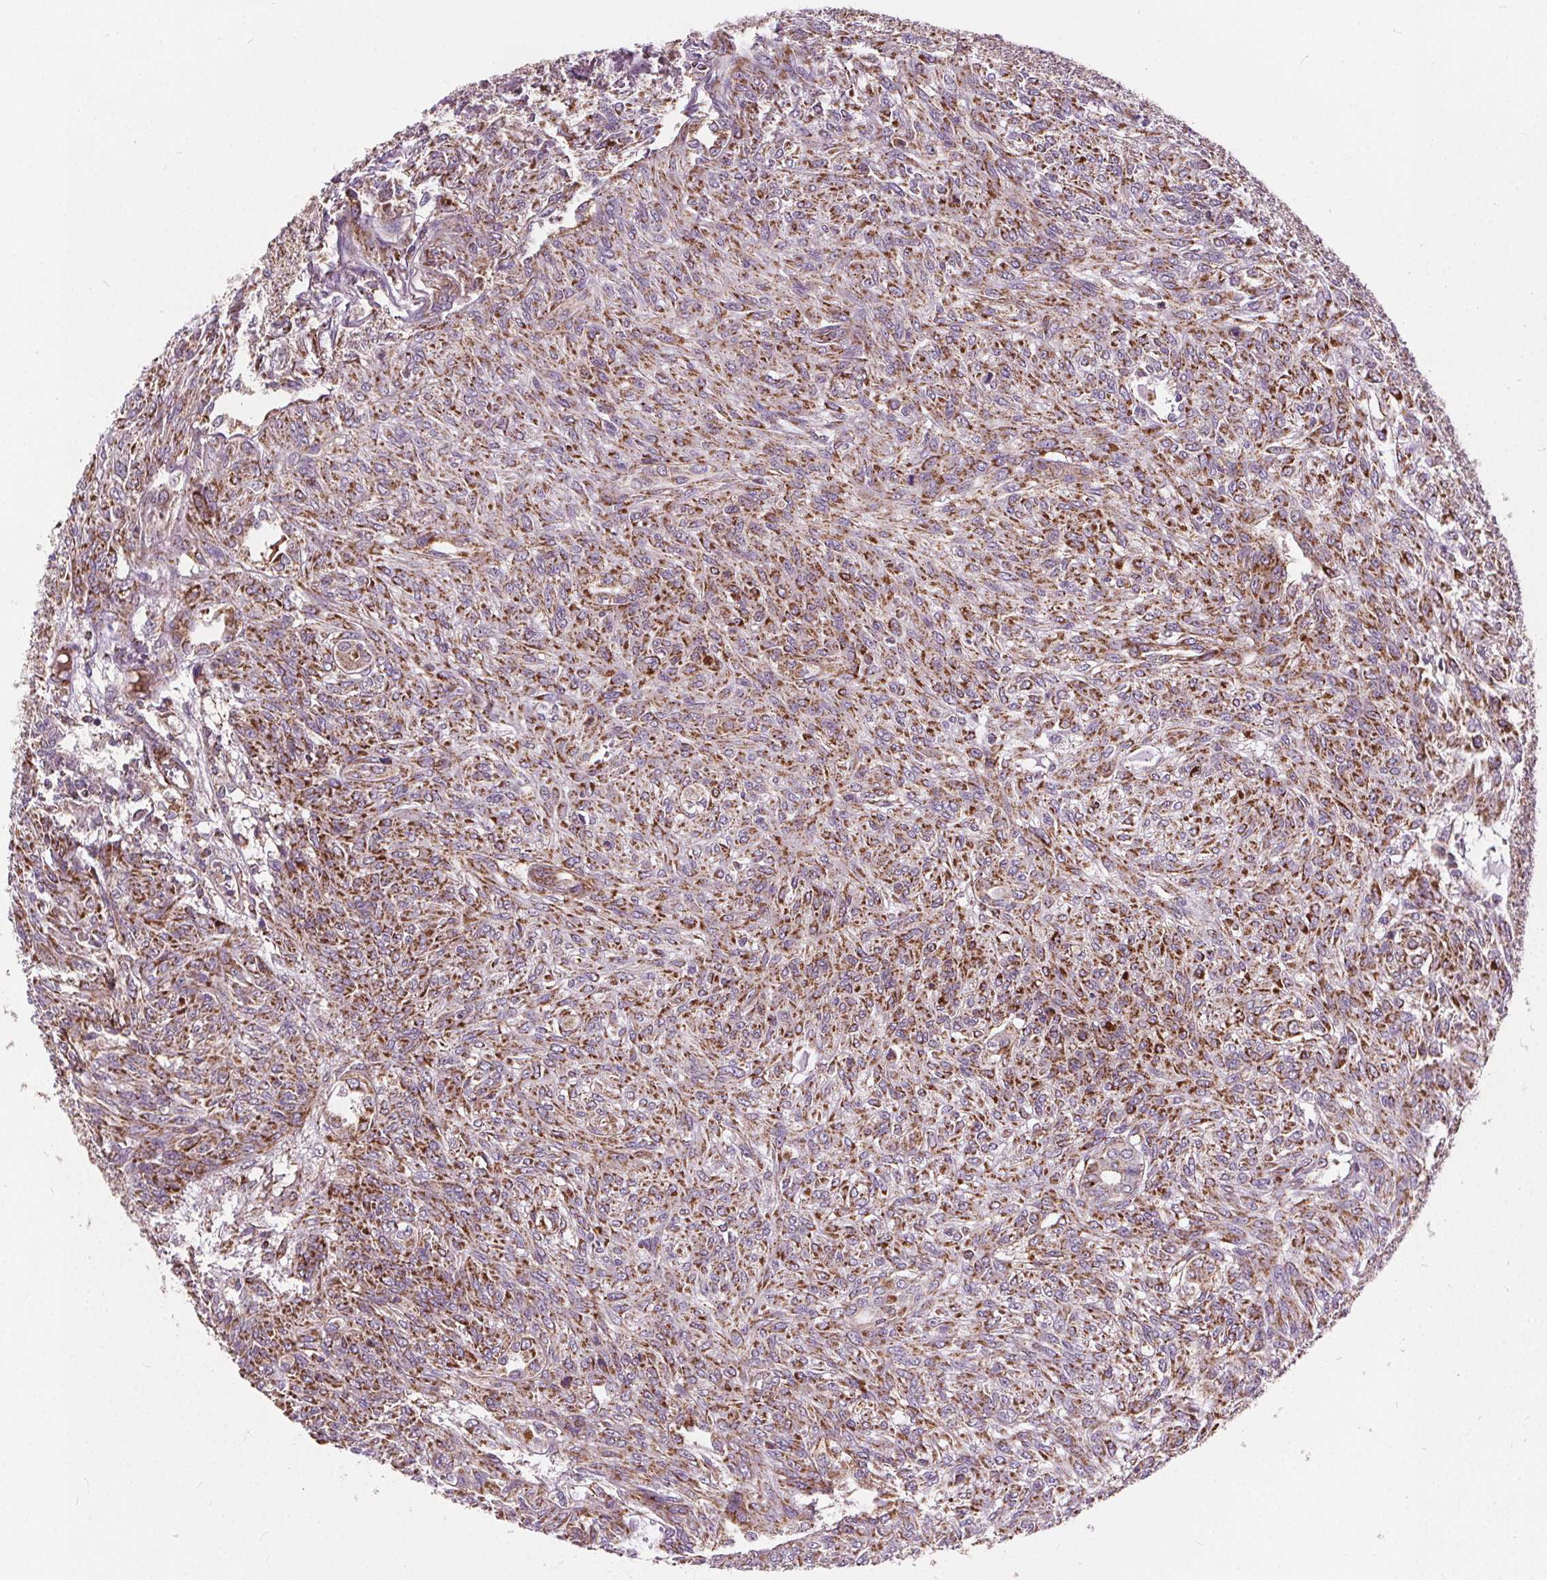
{"staining": {"intensity": "moderate", "quantity": ">75%", "location": "cytoplasmic/membranous"}, "tissue": "renal cancer", "cell_type": "Tumor cells", "image_type": "cancer", "snomed": [{"axis": "morphology", "description": "Adenocarcinoma, NOS"}, {"axis": "topography", "description": "Kidney"}], "caption": "Renal cancer stained with IHC demonstrates moderate cytoplasmic/membranous positivity in about >75% of tumor cells.", "gene": "GOLT1B", "patient": {"sex": "male", "age": 58}}